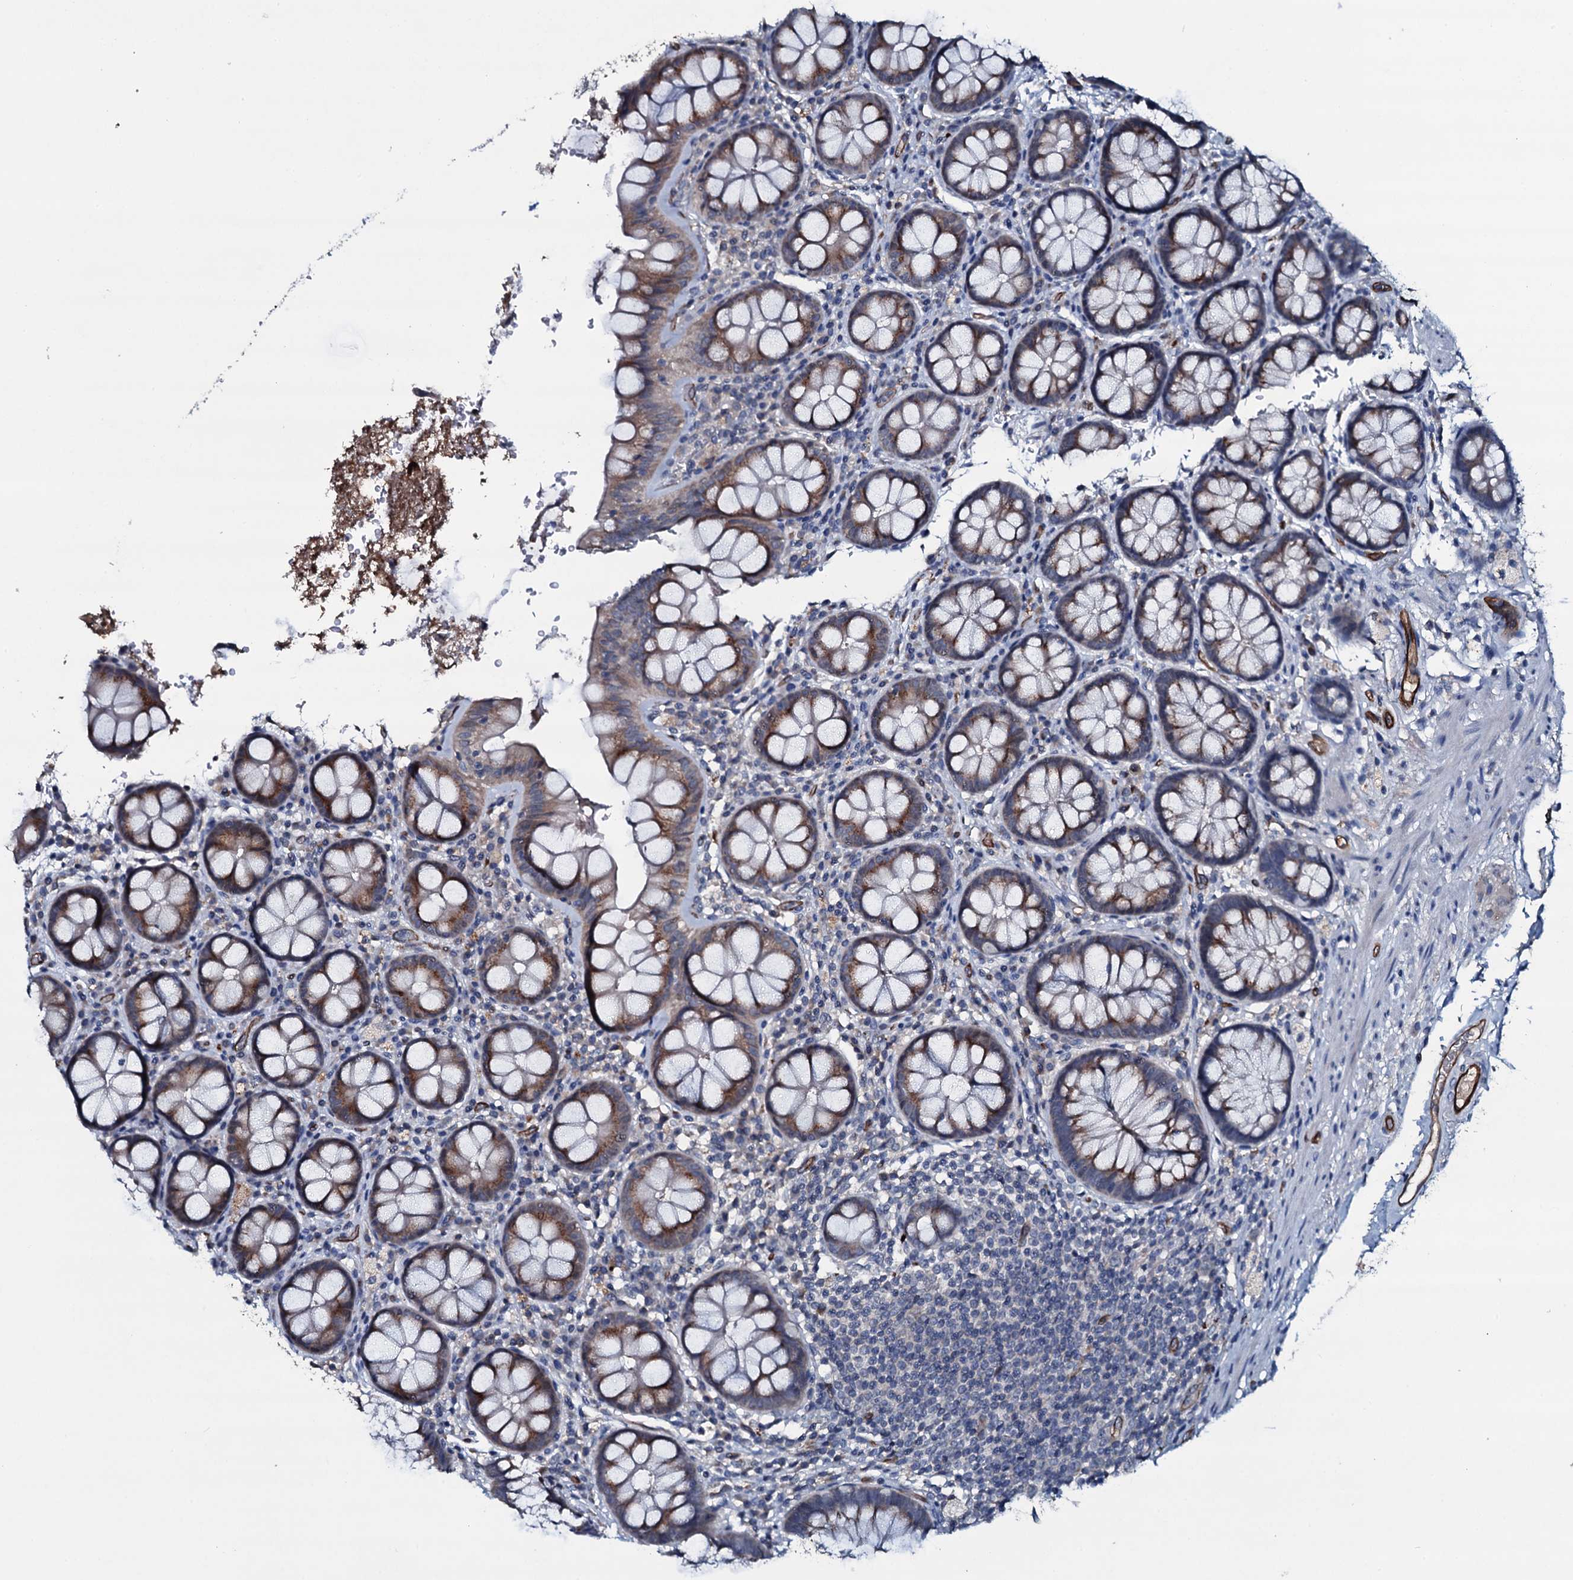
{"staining": {"intensity": "strong", "quantity": ">75%", "location": "cytoplasmic/membranous"}, "tissue": "rectum", "cell_type": "Glandular cells", "image_type": "normal", "snomed": [{"axis": "morphology", "description": "Normal tissue, NOS"}, {"axis": "topography", "description": "Rectum"}], "caption": "This photomicrograph demonstrates unremarkable rectum stained with immunohistochemistry (IHC) to label a protein in brown. The cytoplasmic/membranous of glandular cells show strong positivity for the protein. Nuclei are counter-stained blue.", "gene": "CLEC14A", "patient": {"sex": "male", "age": 83}}